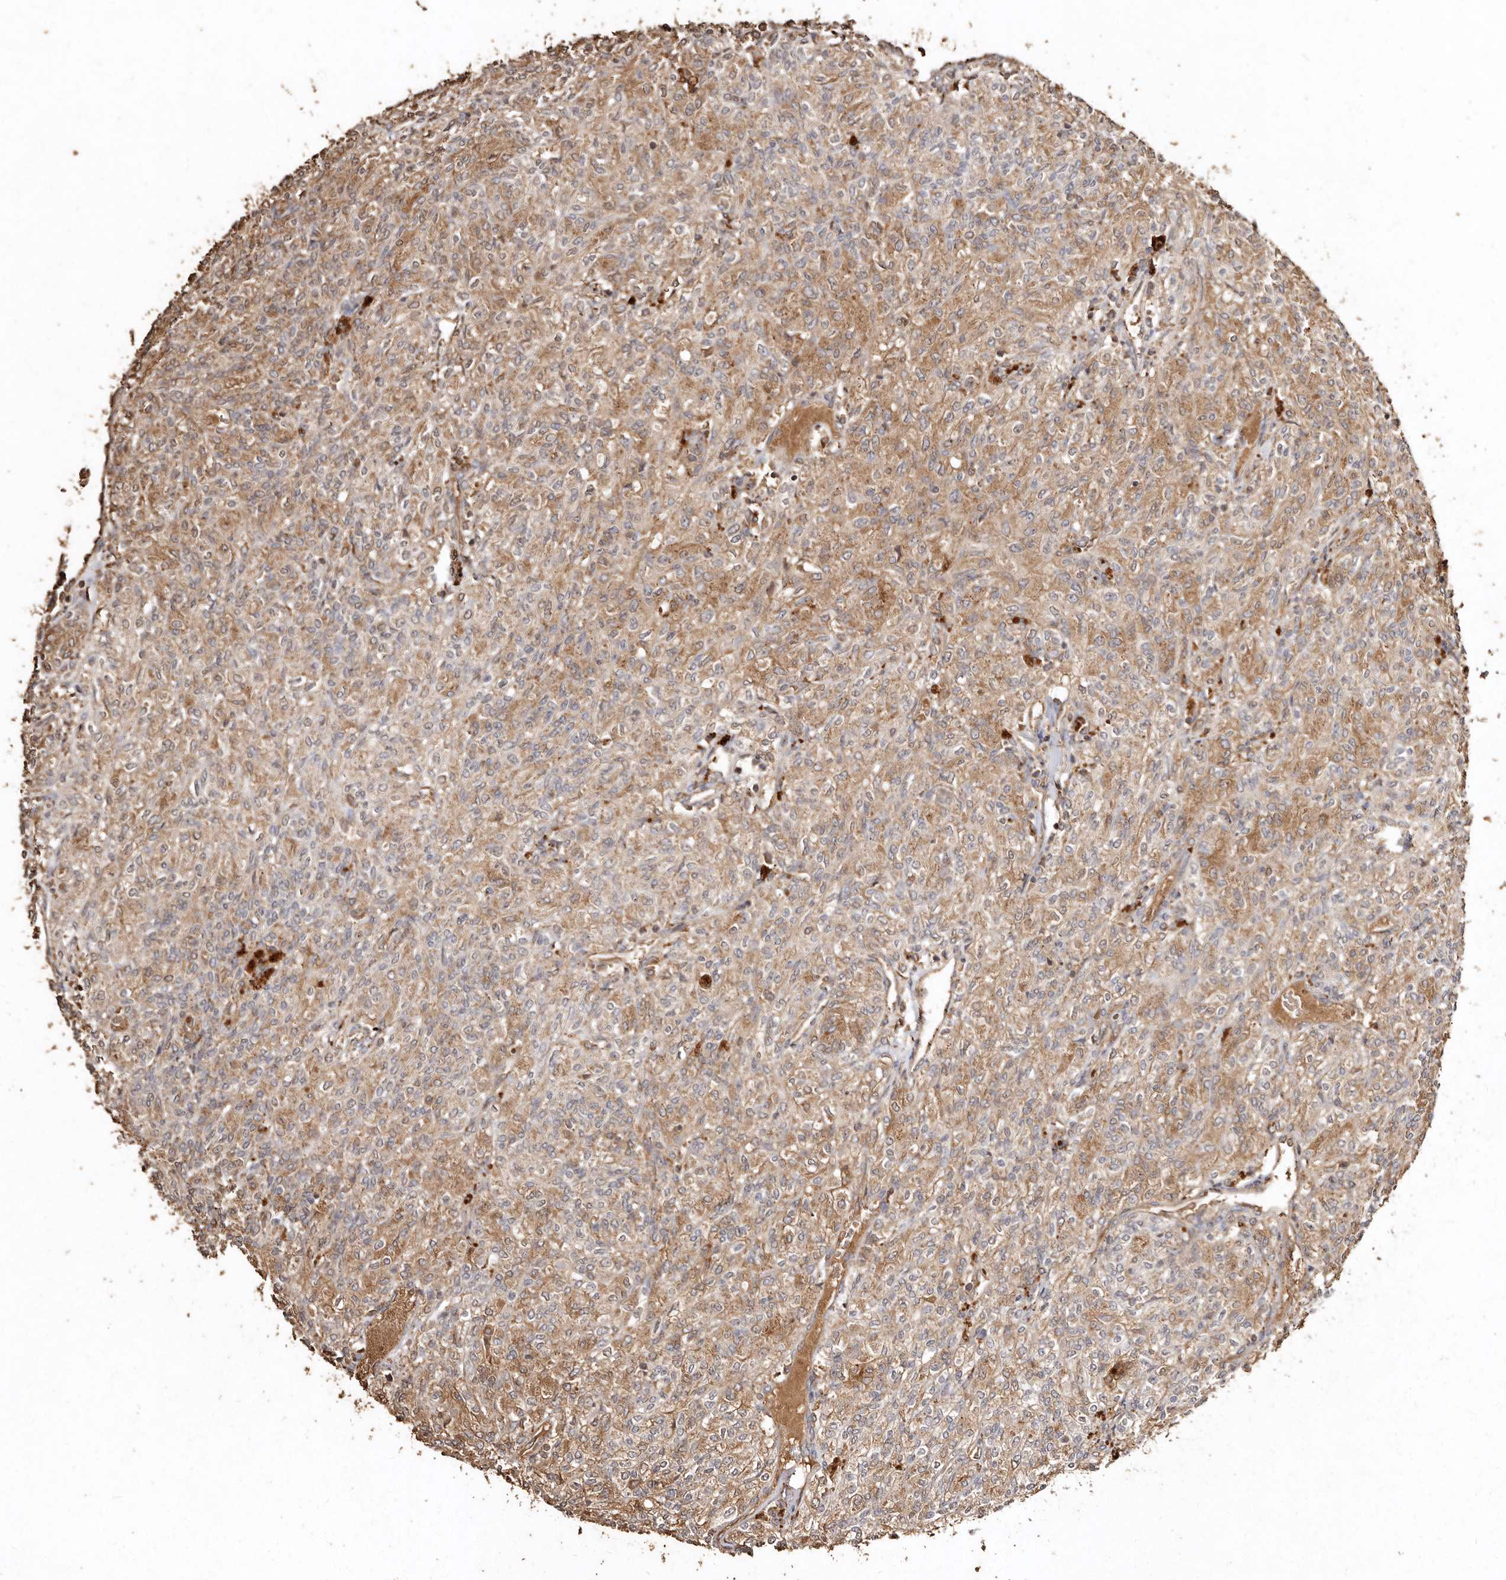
{"staining": {"intensity": "moderate", "quantity": ">75%", "location": "cytoplasmic/membranous"}, "tissue": "renal cancer", "cell_type": "Tumor cells", "image_type": "cancer", "snomed": [{"axis": "morphology", "description": "Adenocarcinoma, NOS"}, {"axis": "topography", "description": "Kidney"}], "caption": "This is a histology image of immunohistochemistry staining of adenocarcinoma (renal), which shows moderate staining in the cytoplasmic/membranous of tumor cells.", "gene": "FARS2", "patient": {"sex": "male", "age": 77}}